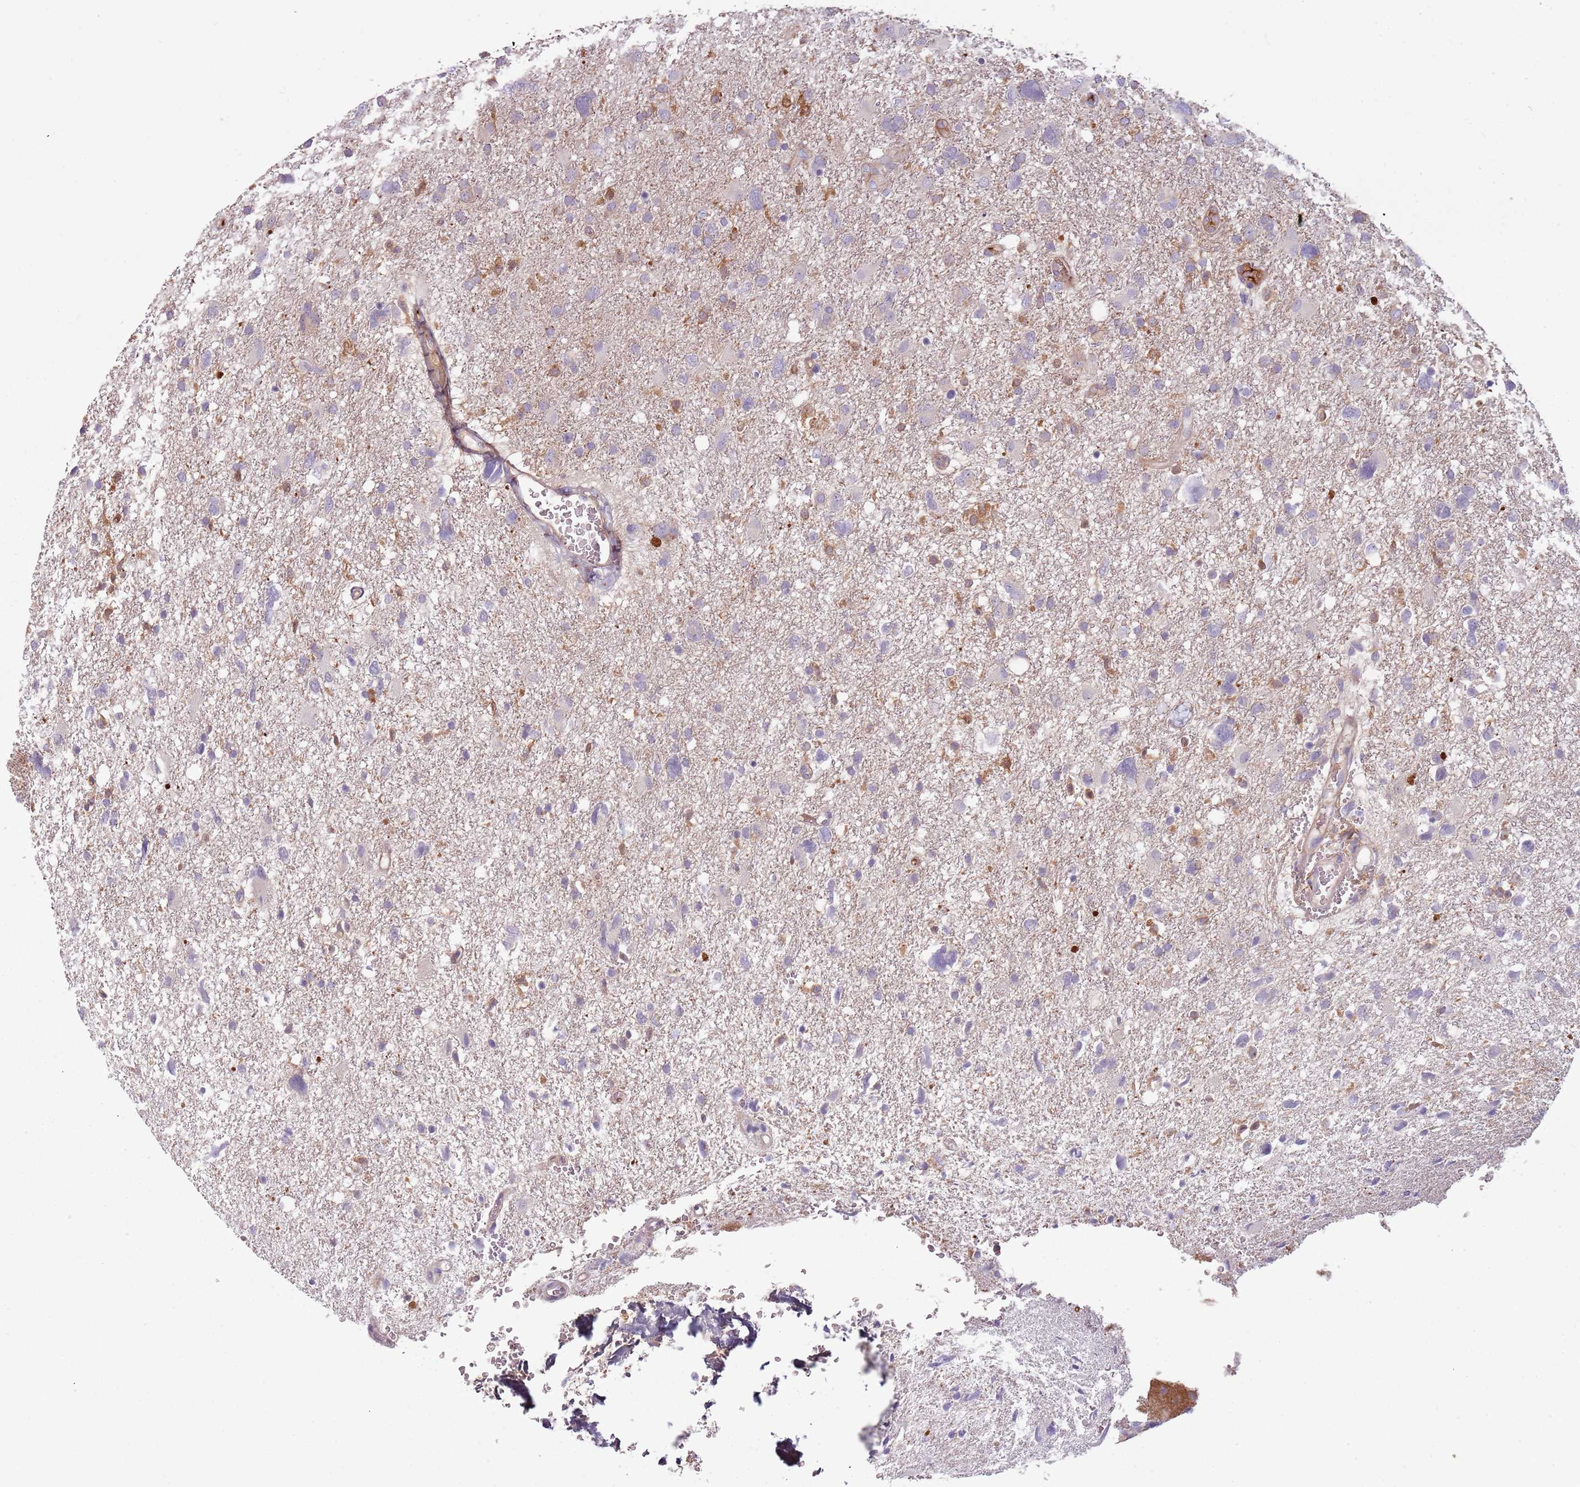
{"staining": {"intensity": "negative", "quantity": "none", "location": "none"}, "tissue": "glioma", "cell_type": "Tumor cells", "image_type": "cancer", "snomed": [{"axis": "morphology", "description": "Glioma, malignant, High grade"}, {"axis": "topography", "description": "Brain"}], "caption": "IHC photomicrograph of glioma stained for a protein (brown), which exhibits no positivity in tumor cells.", "gene": "NADK", "patient": {"sex": "male", "age": 61}}